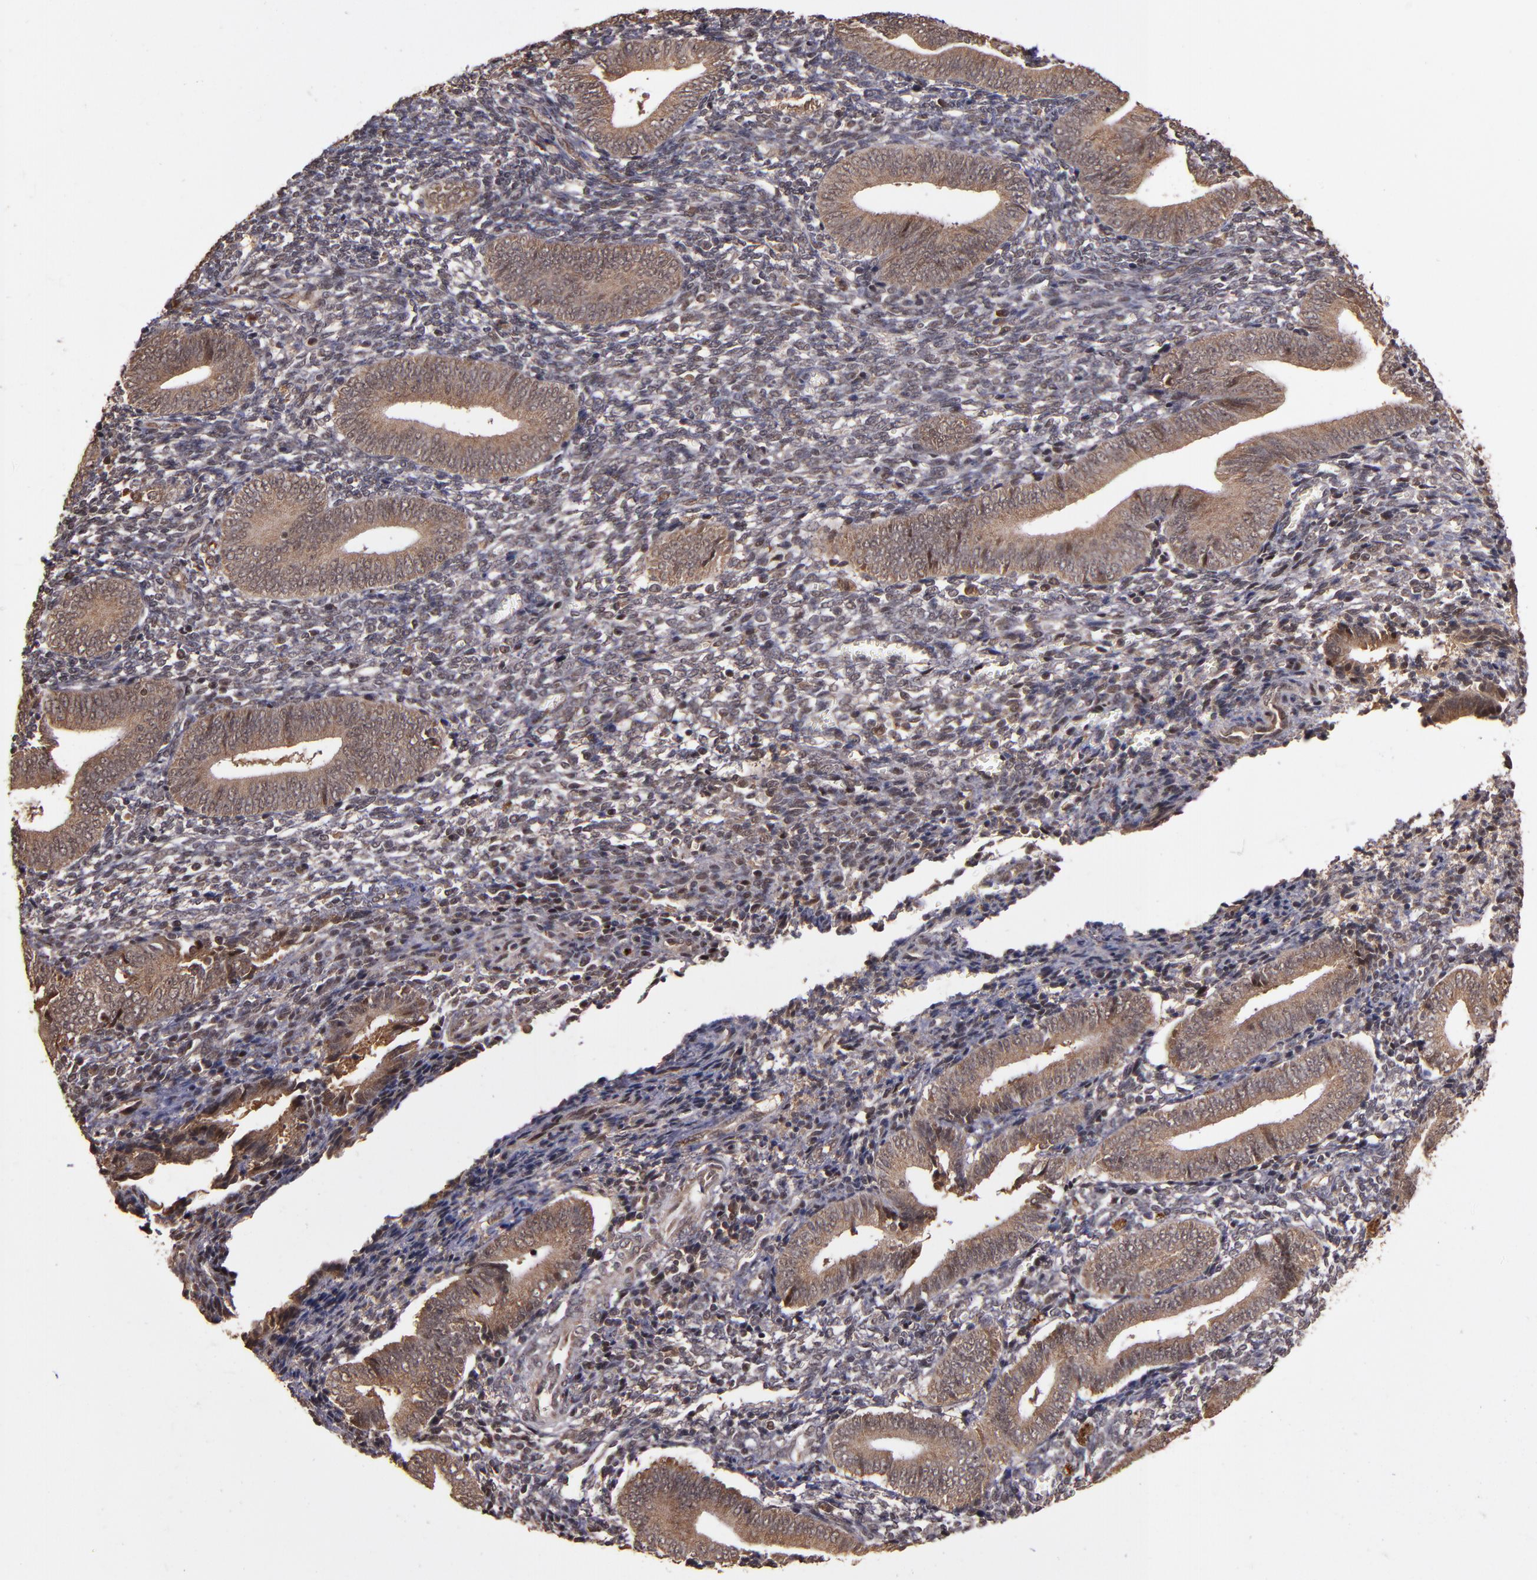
{"staining": {"intensity": "weak", "quantity": "<25%", "location": "nuclear"}, "tissue": "endometrium", "cell_type": "Cells in endometrial stroma", "image_type": "normal", "snomed": [{"axis": "morphology", "description": "Normal tissue, NOS"}, {"axis": "topography", "description": "Uterus"}, {"axis": "topography", "description": "Endometrium"}], "caption": "High power microscopy image of an immunohistochemistry histopathology image of benign endometrium, revealing no significant expression in cells in endometrial stroma. Brightfield microscopy of immunohistochemistry stained with DAB (brown) and hematoxylin (blue), captured at high magnification.", "gene": "RIOK3", "patient": {"sex": "female", "age": 33}}